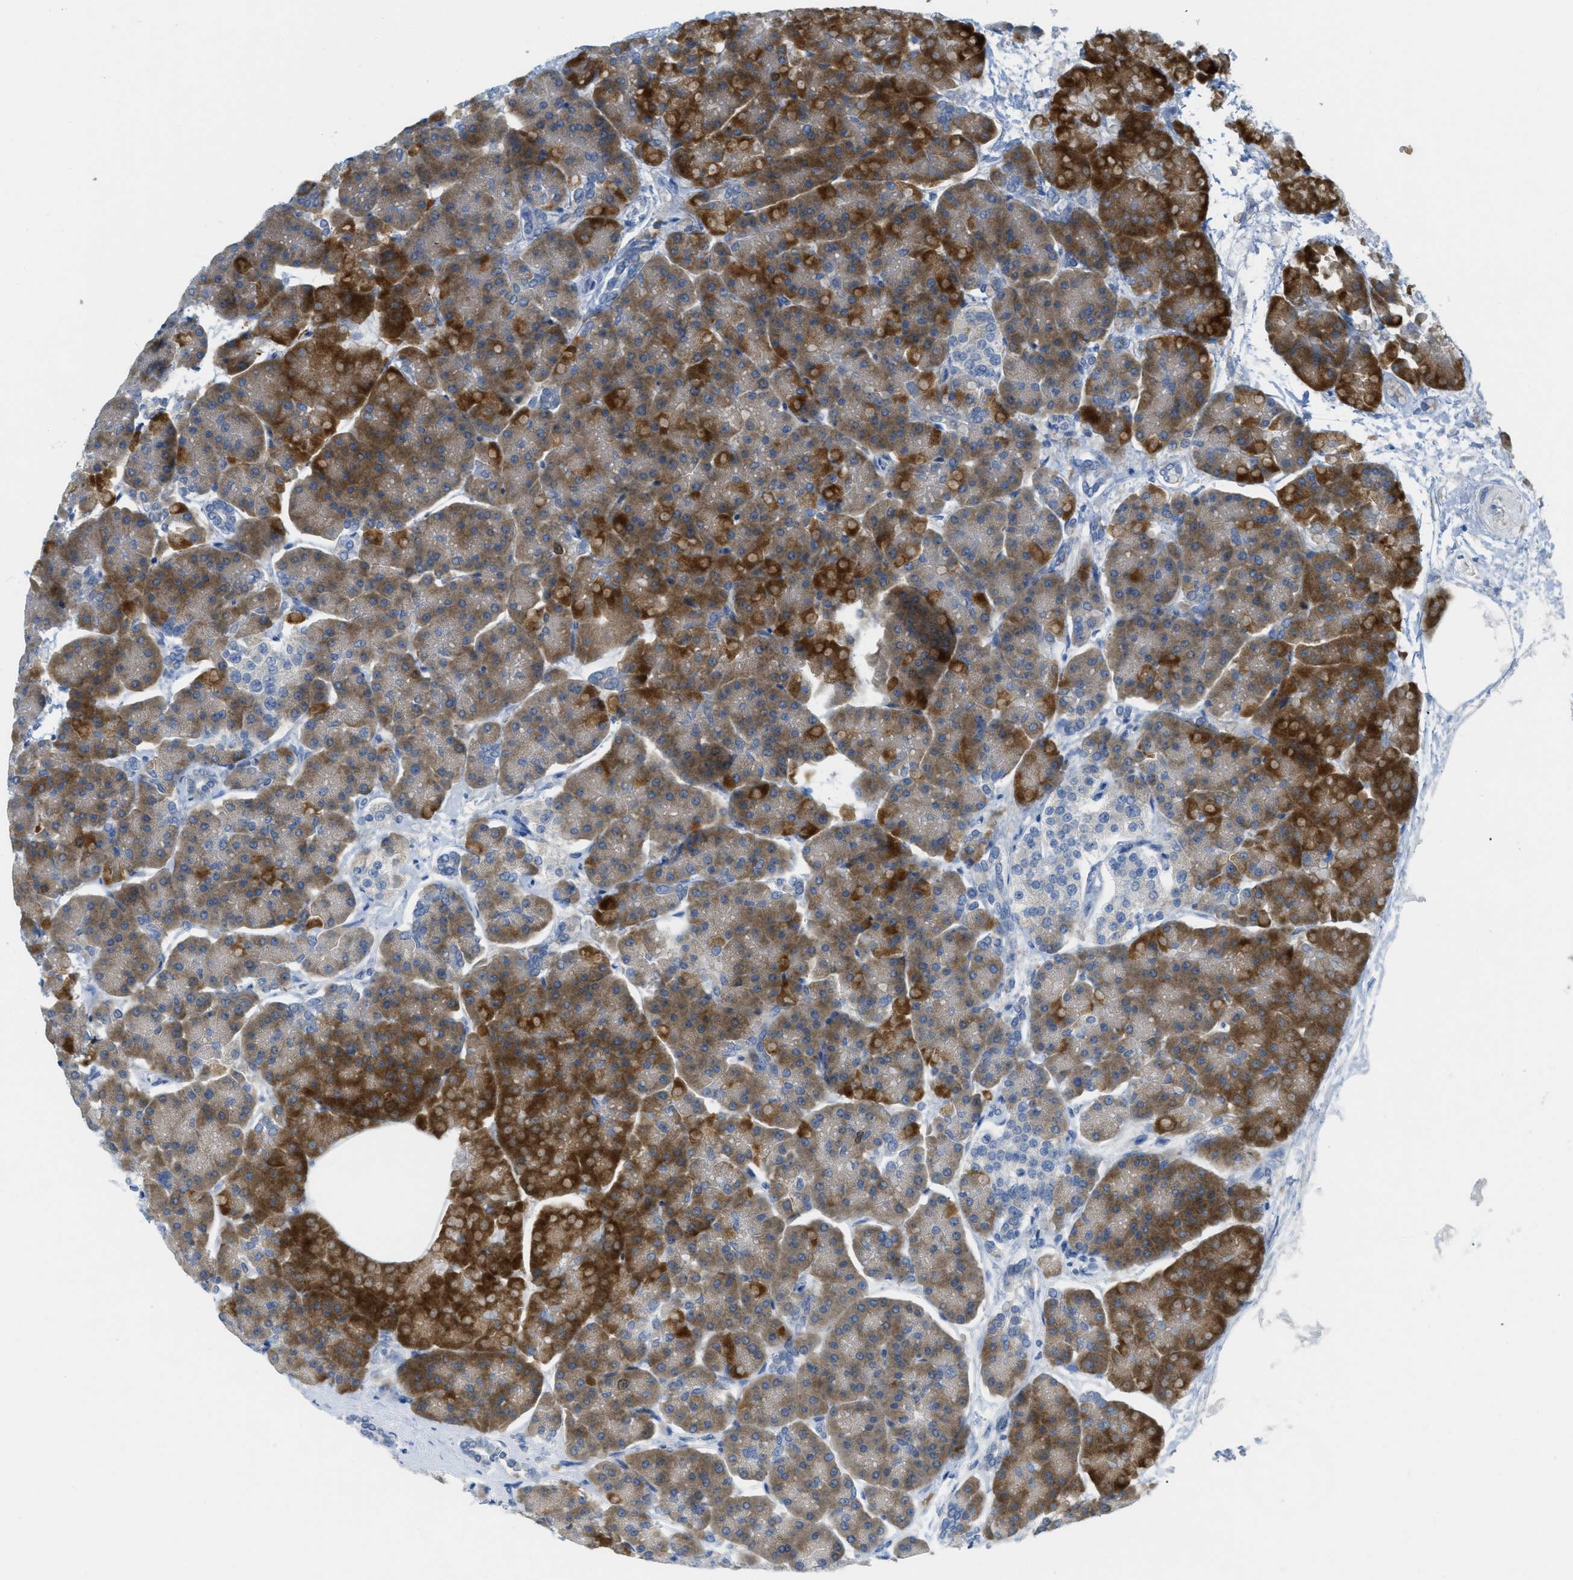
{"staining": {"intensity": "strong", "quantity": ">75%", "location": "cytoplasmic/membranous"}, "tissue": "pancreas", "cell_type": "Exocrine glandular cells", "image_type": "normal", "snomed": [{"axis": "morphology", "description": "Normal tissue, NOS"}, {"axis": "topography", "description": "Pancreas"}], "caption": "Immunohistochemistry histopathology image of normal pancreas stained for a protein (brown), which reveals high levels of strong cytoplasmic/membranous expression in about >75% of exocrine glandular cells.", "gene": "ORC6", "patient": {"sex": "female", "age": 70}}